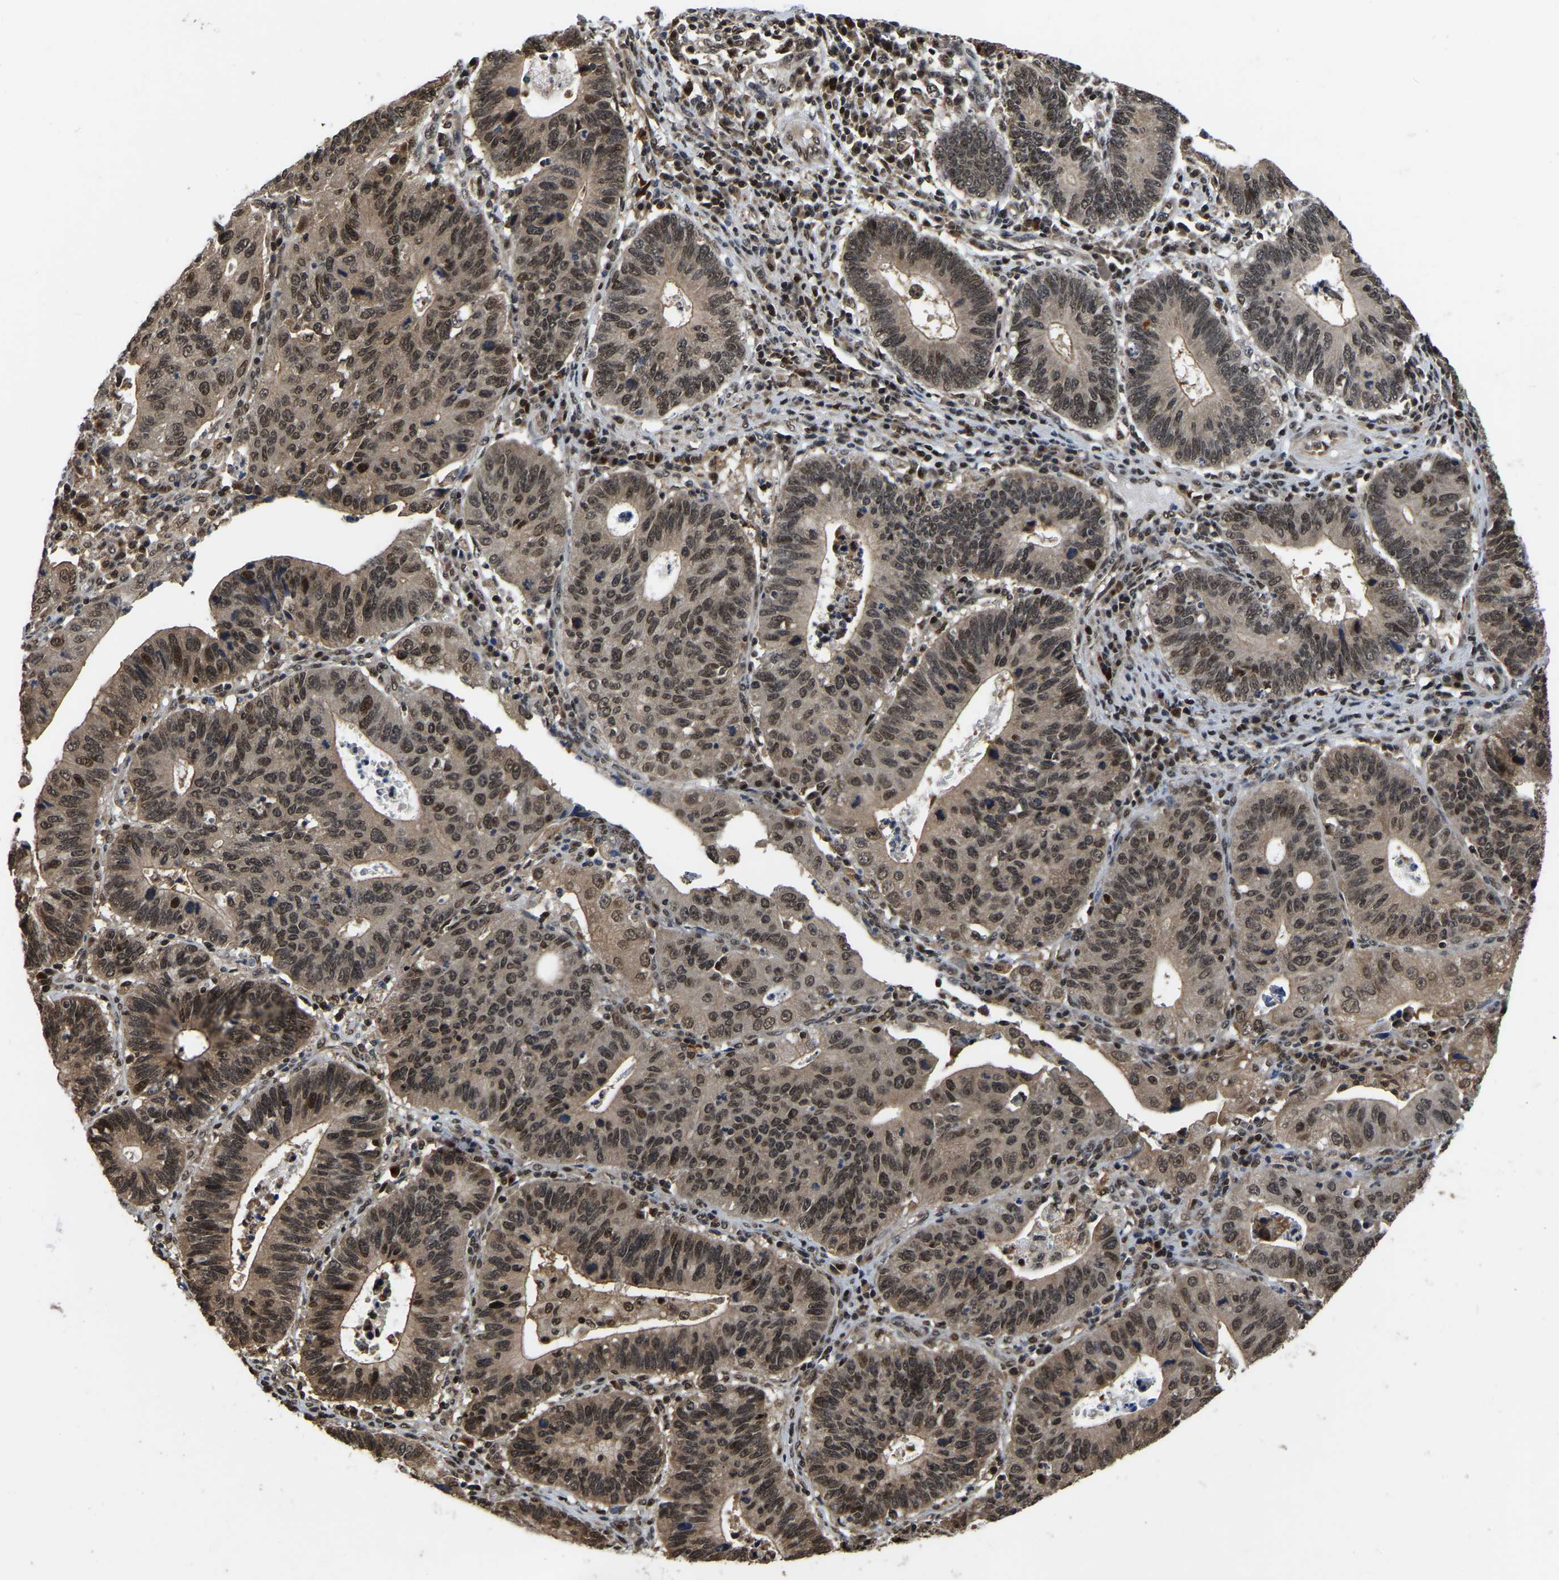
{"staining": {"intensity": "moderate", "quantity": ">75%", "location": "nuclear"}, "tissue": "stomach cancer", "cell_type": "Tumor cells", "image_type": "cancer", "snomed": [{"axis": "morphology", "description": "Adenocarcinoma, NOS"}, {"axis": "topography", "description": "Stomach"}], "caption": "IHC staining of stomach cancer, which demonstrates medium levels of moderate nuclear expression in about >75% of tumor cells indicating moderate nuclear protein staining. The staining was performed using DAB (brown) for protein detection and nuclei were counterstained in hematoxylin (blue).", "gene": "CIAO1", "patient": {"sex": "male", "age": 59}}